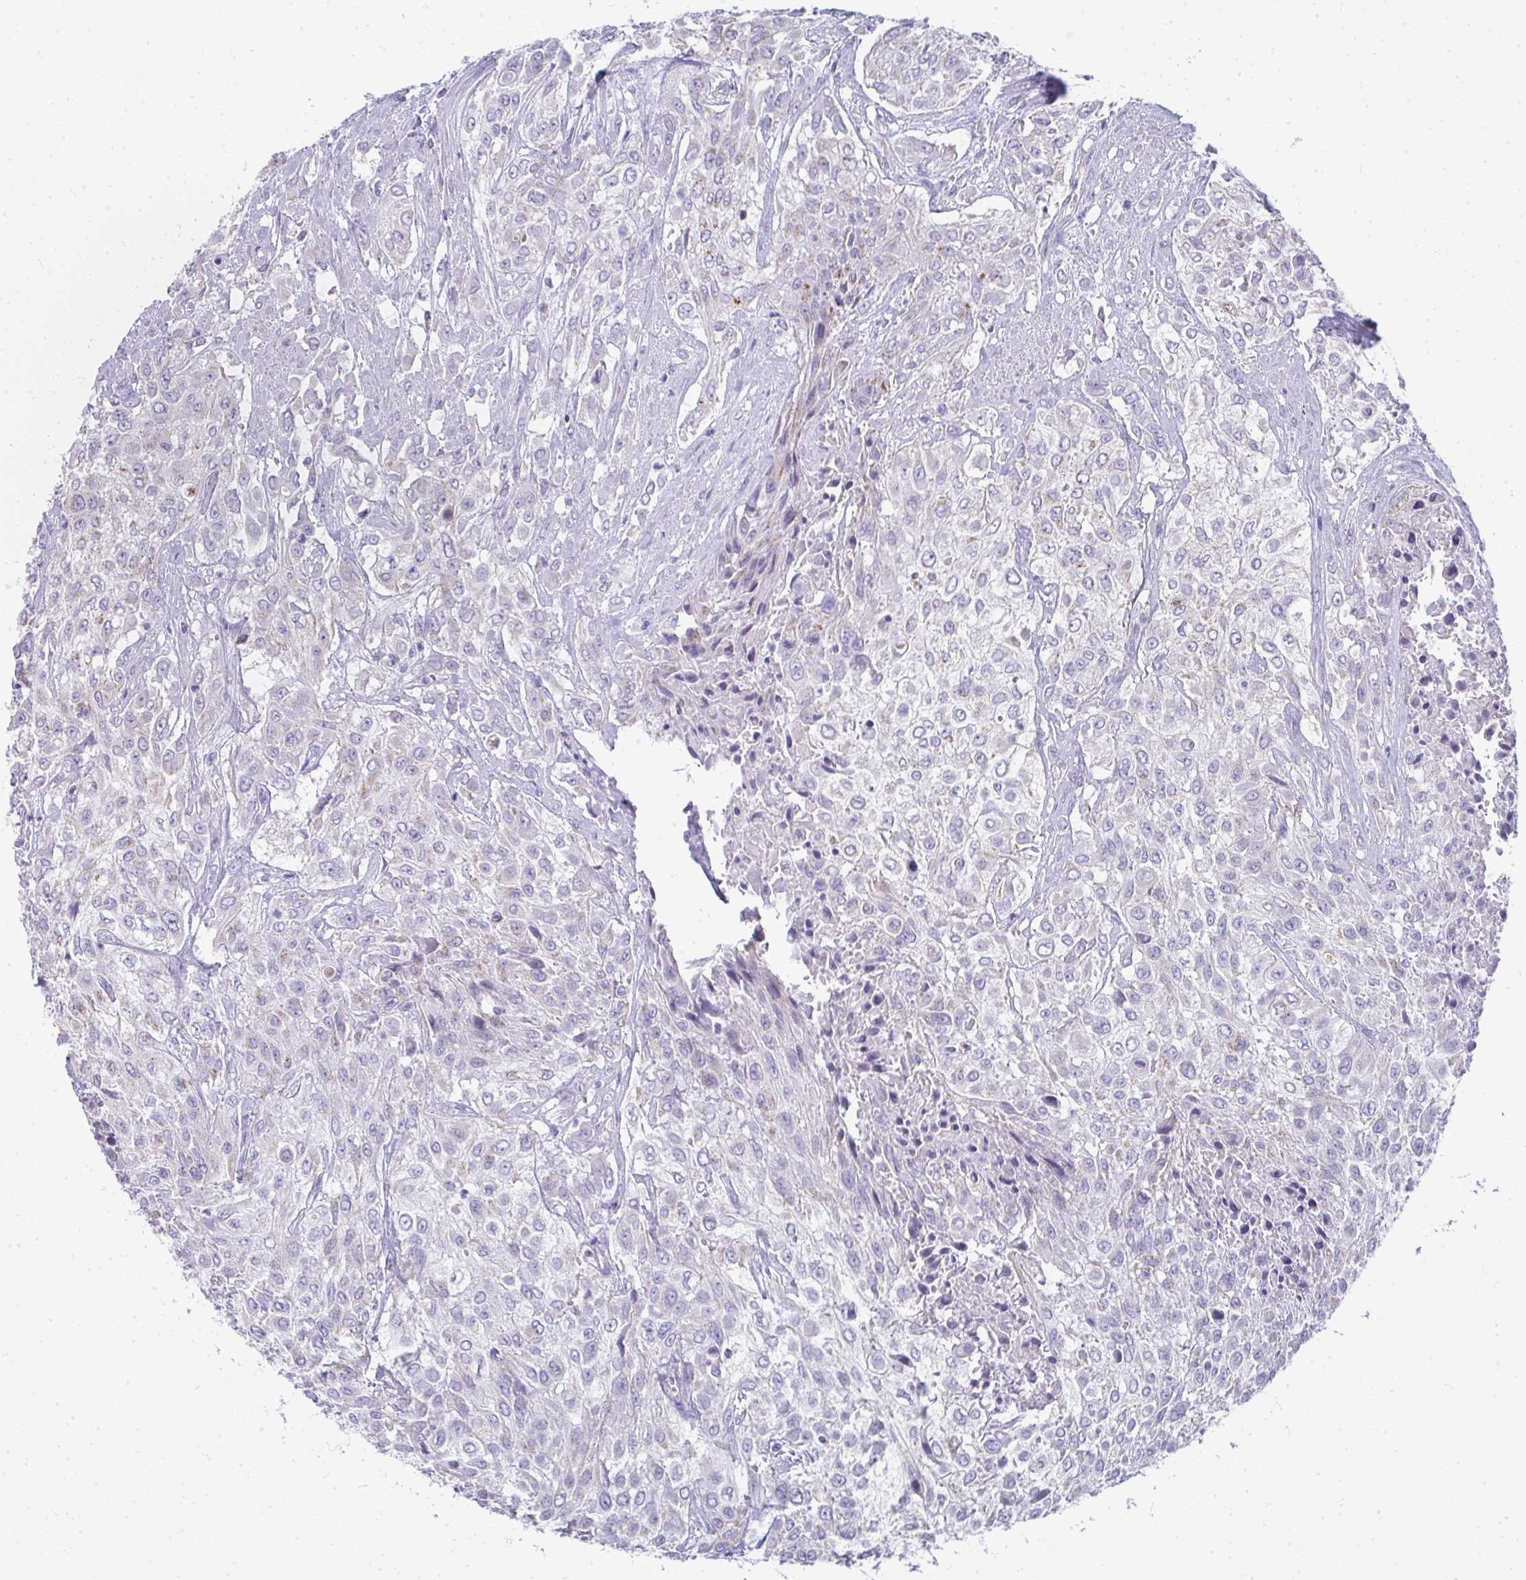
{"staining": {"intensity": "negative", "quantity": "none", "location": "none"}, "tissue": "urothelial cancer", "cell_type": "Tumor cells", "image_type": "cancer", "snomed": [{"axis": "morphology", "description": "Urothelial carcinoma, High grade"}, {"axis": "topography", "description": "Urinary bladder"}], "caption": "Tumor cells show no significant protein staining in high-grade urothelial carcinoma.", "gene": "SLC6A1", "patient": {"sex": "male", "age": 57}}